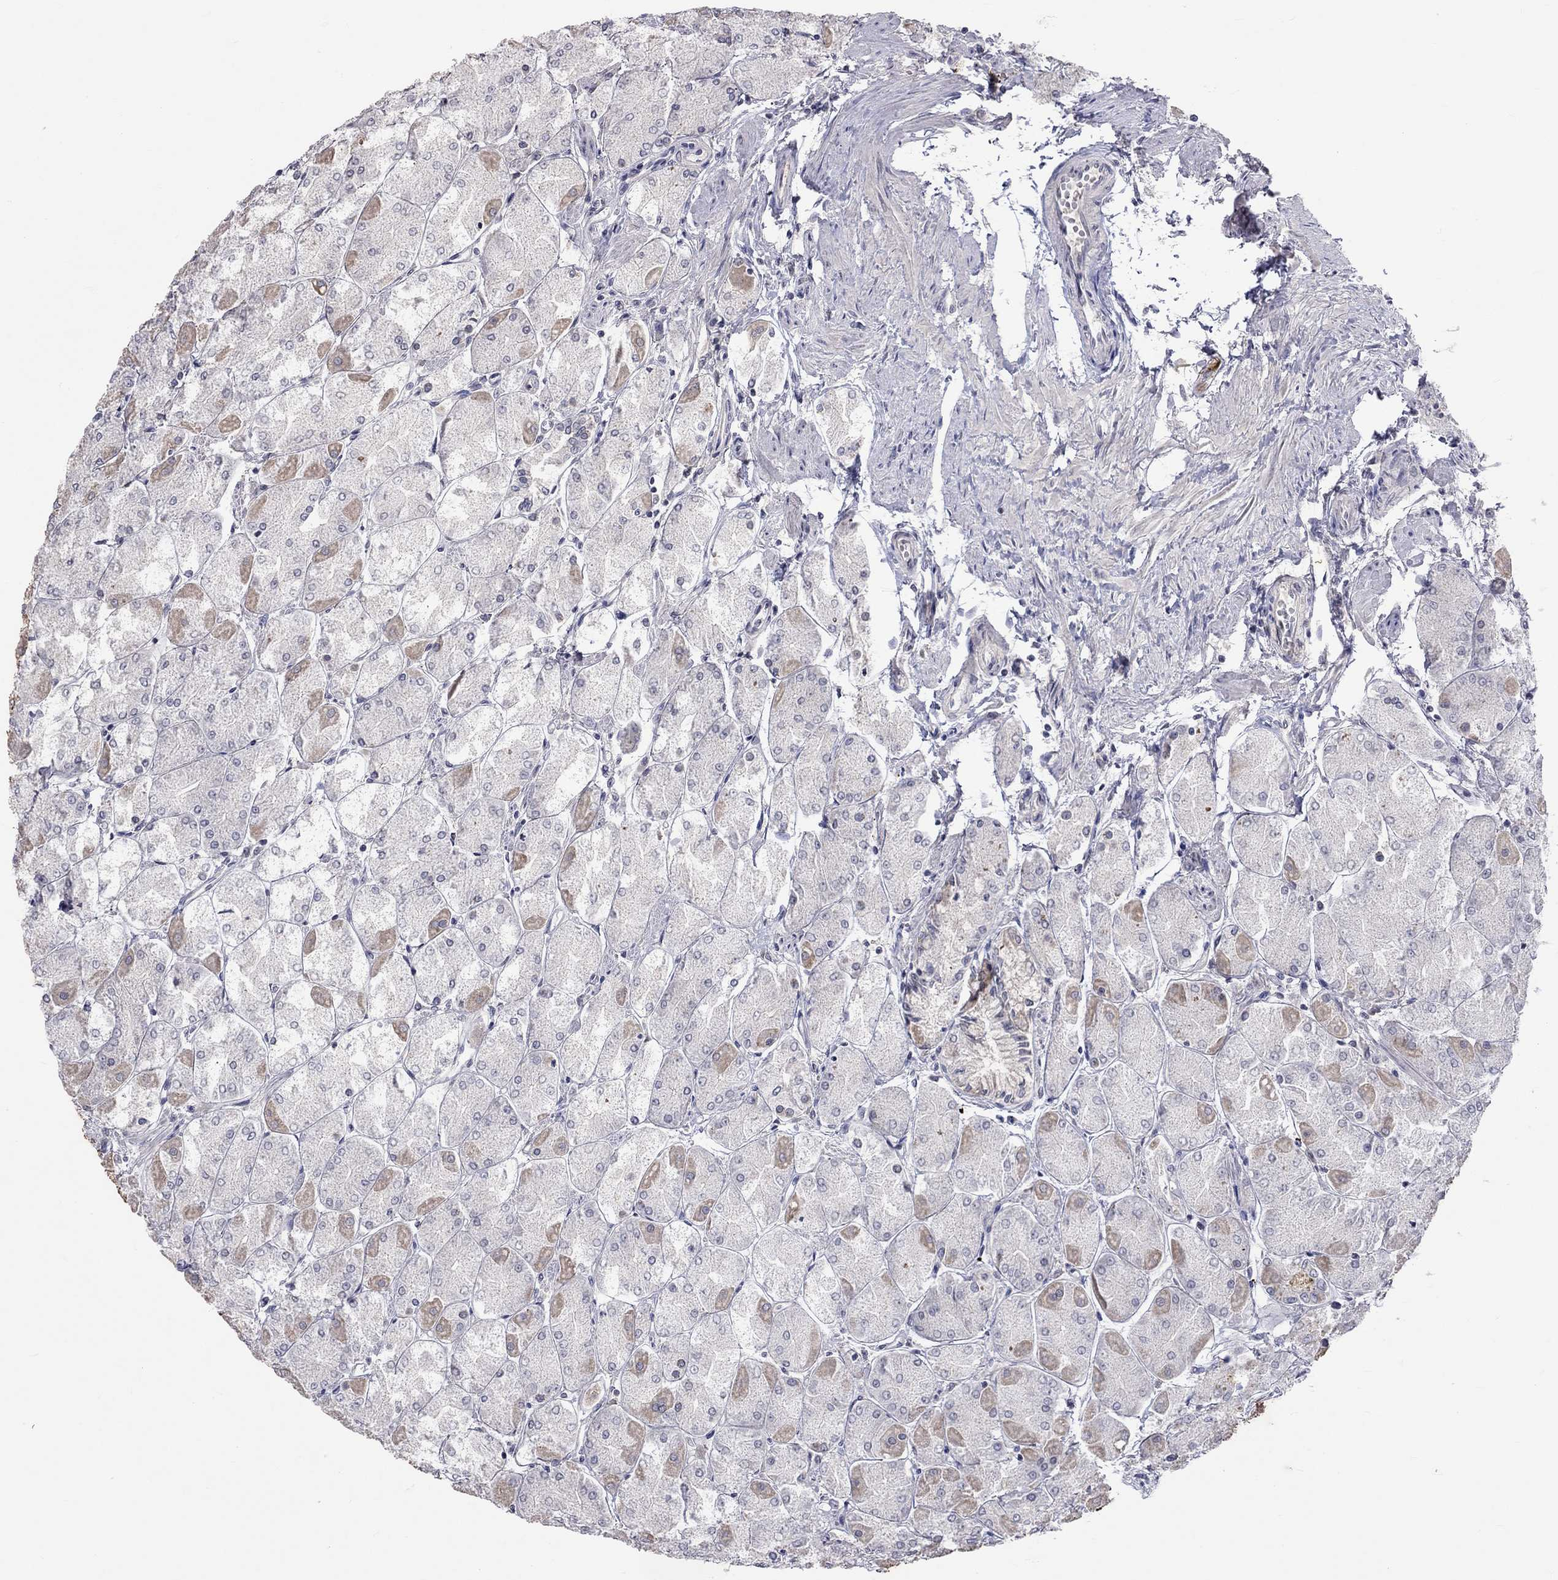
{"staining": {"intensity": "weak", "quantity": "25%-75%", "location": "cytoplasmic/membranous"}, "tissue": "stomach", "cell_type": "Glandular cells", "image_type": "normal", "snomed": [{"axis": "morphology", "description": "Normal tissue, NOS"}, {"axis": "topography", "description": "Stomach, upper"}], "caption": "Weak cytoplasmic/membranous expression is appreciated in approximately 25%-75% of glandular cells in benign stomach.", "gene": "TMEM143", "patient": {"sex": "male", "age": 60}}